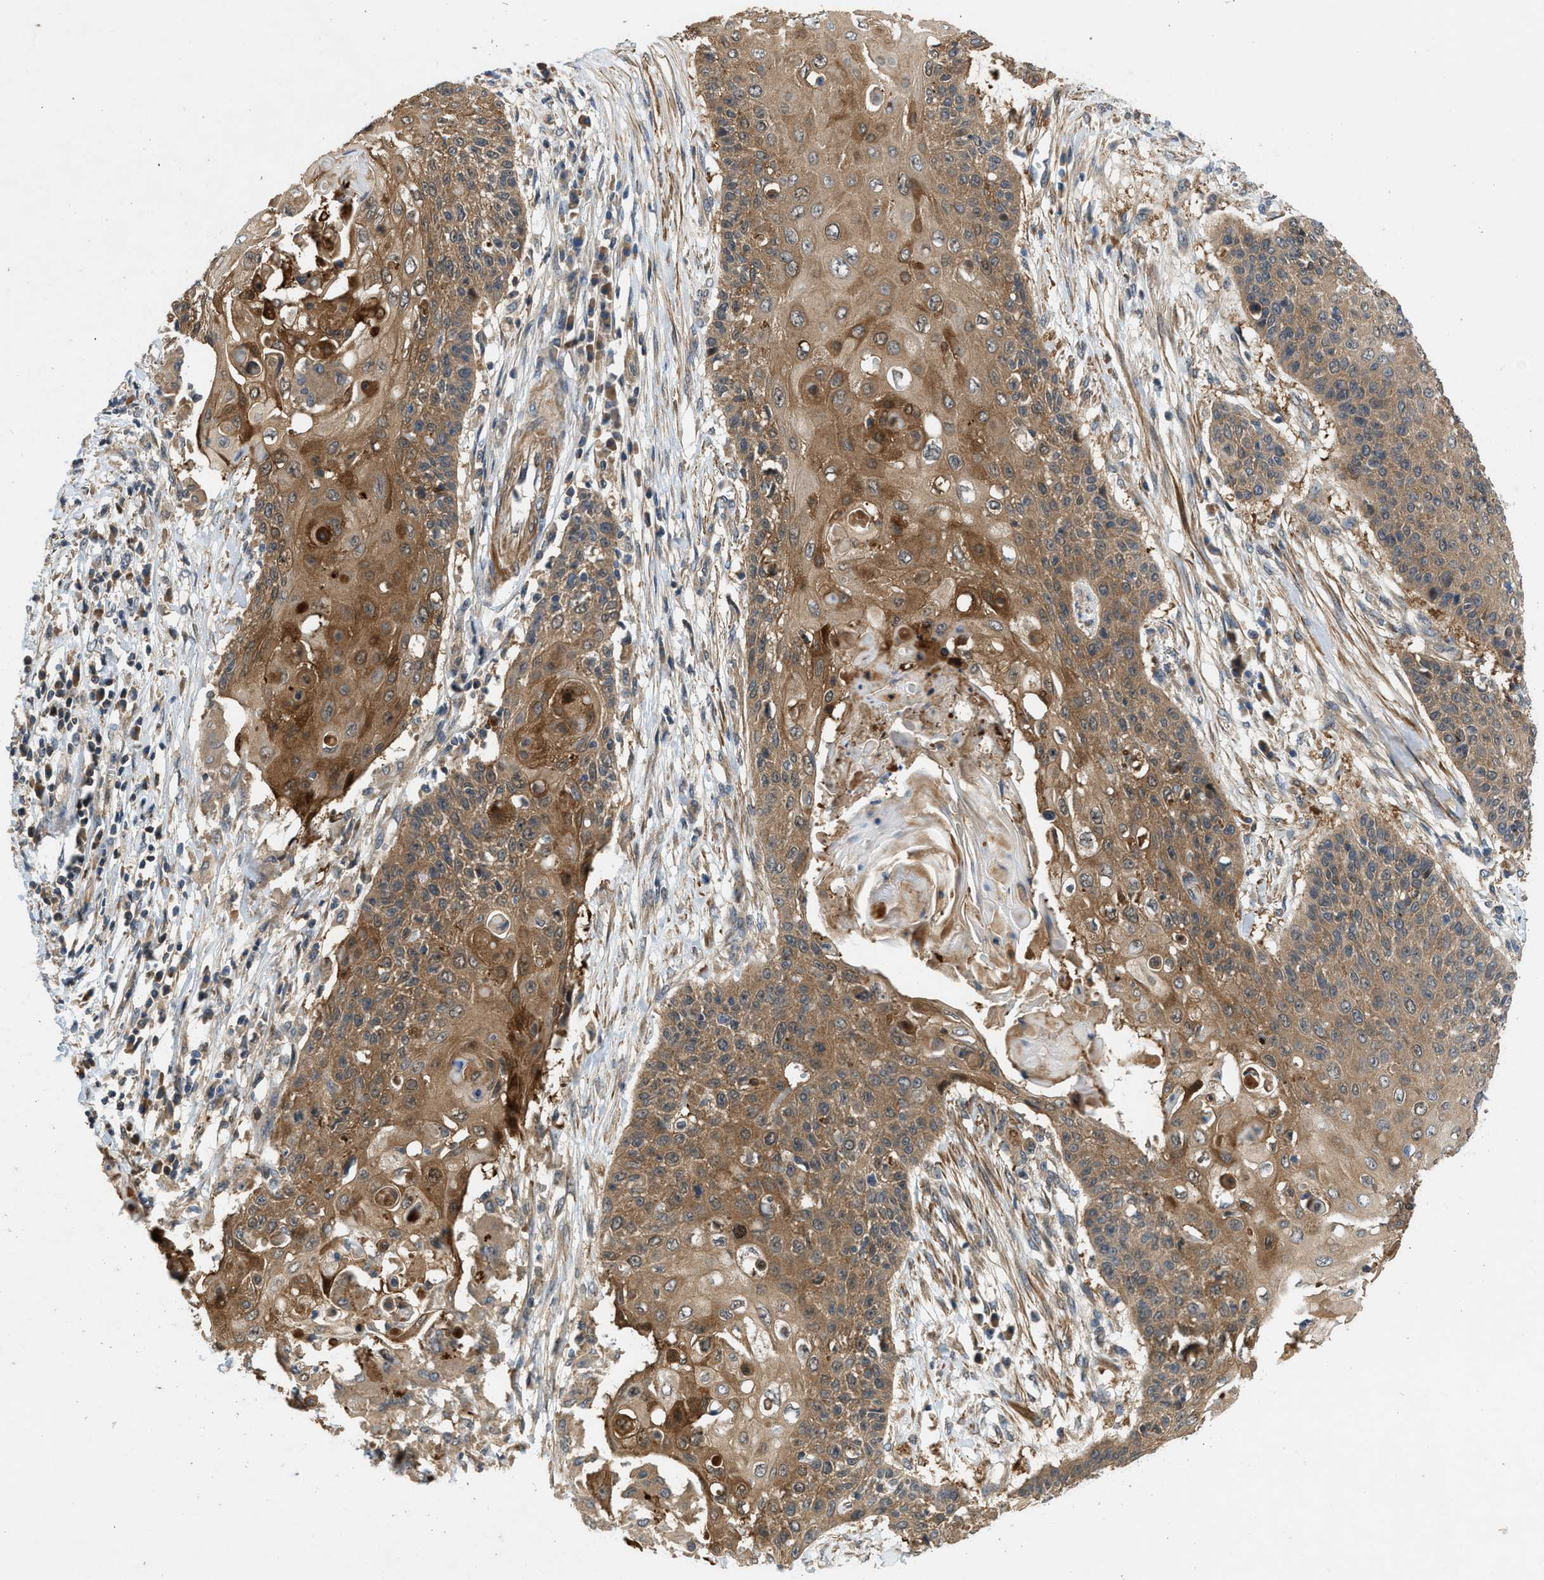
{"staining": {"intensity": "moderate", "quantity": ">75%", "location": "cytoplasmic/membranous"}, "tissue": "cervical cancer", "cell_type": "Tumor cells", "image_type": "cancer", "snomed": [{"axis": "morphology", "description": "Squamous cell carcinoma, NOS"}, {"axis": "topography", "description": "Cervix"}], "caption": "This image displays IHC staining of cervical cancer, with medium moderate cytoplasmic/membranous staining in about >75% of tumor cells.", "gene": "GPR31", "patient": {"sex": "female", "age": 39}}